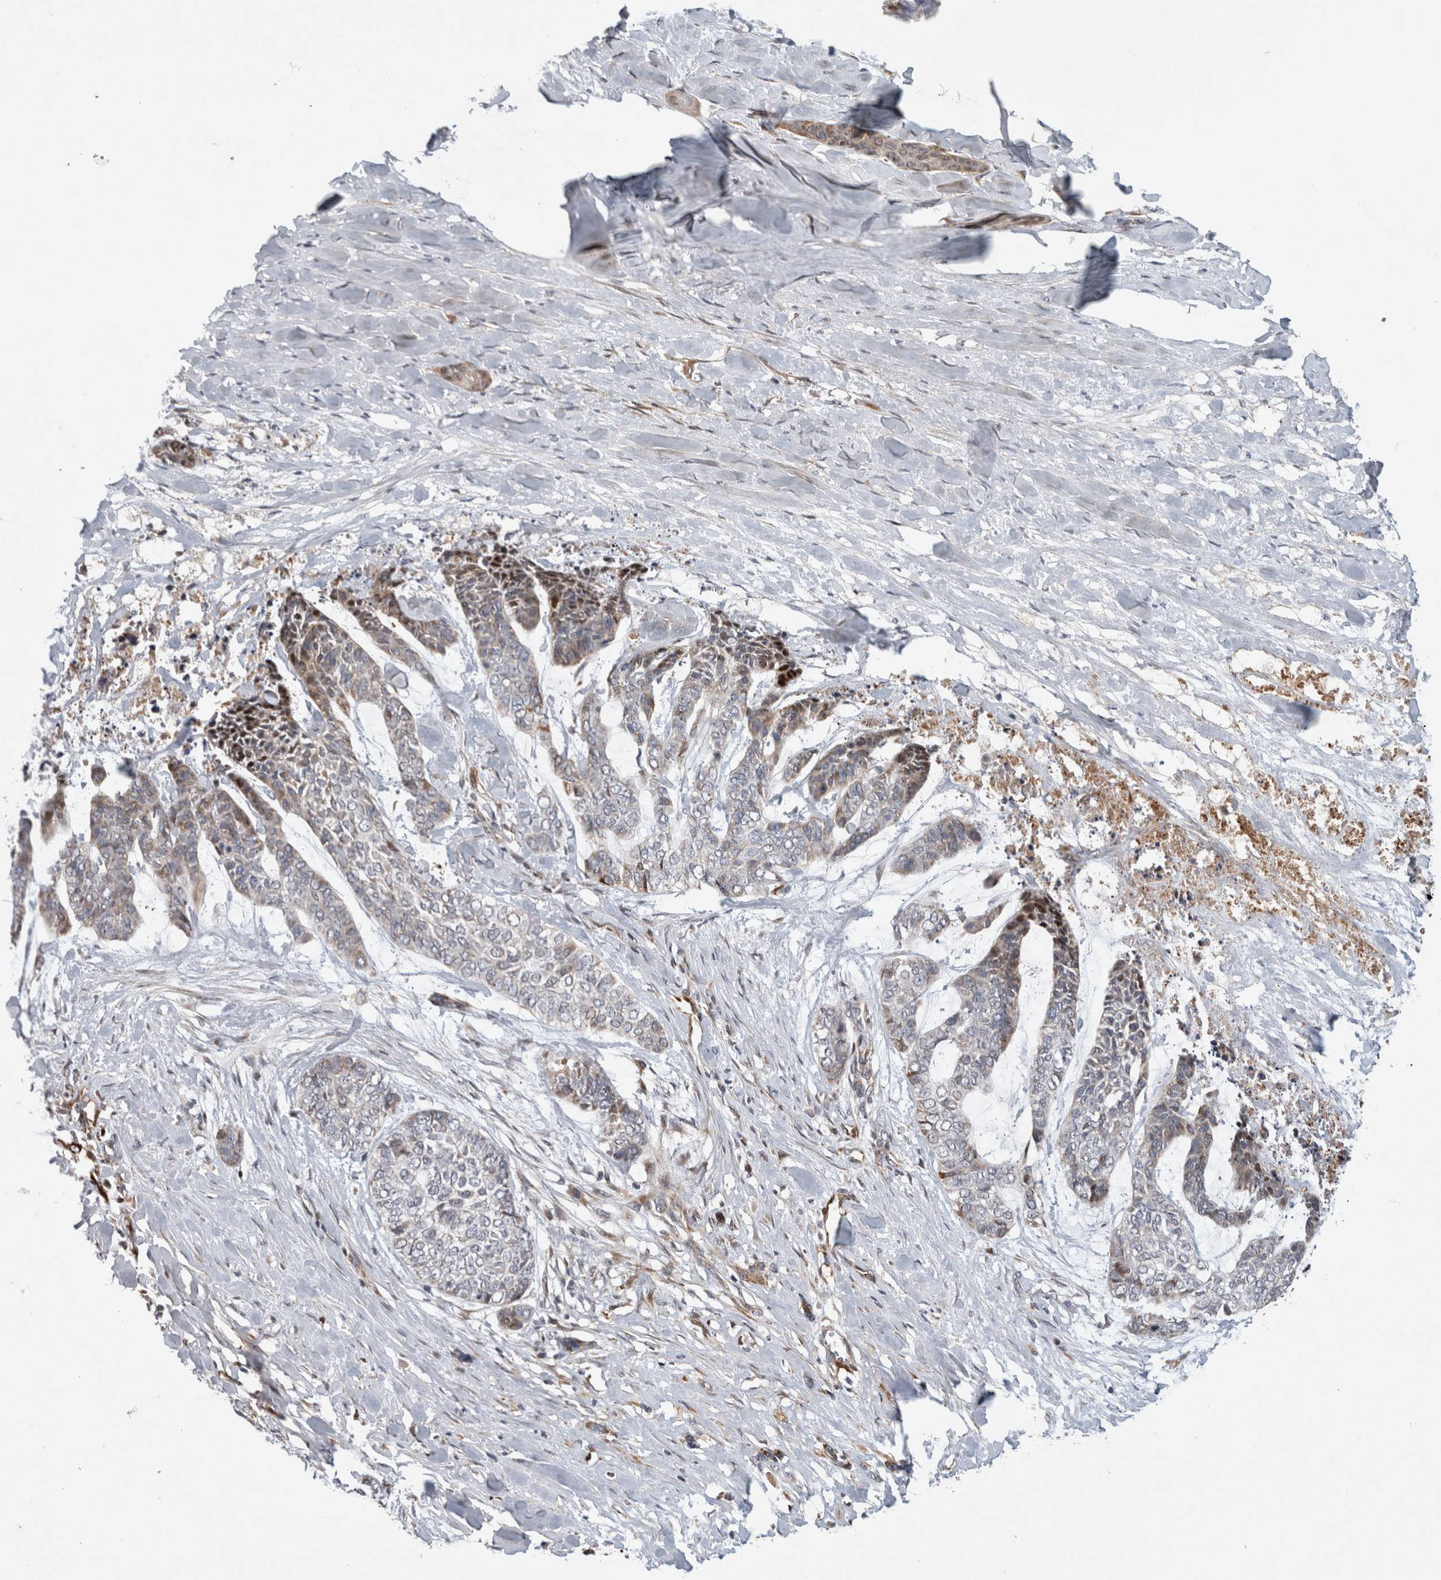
{"staining": {"intensity": "moderate", "quantity": "<25%", "location": "cytoplasmic/membranous"}, "tissue": "skin cancer", "cell_type": "Tumor cells", "image_type": "cancer", "snomed": [{"axis": "morphology", "description": "Basal cell carcinoma"}, {"axis": "topography", "description": "Skin"}], "caption": "High-power microscopy captured an immunohistochemistry (IHC) micrograph of skin cancer, revealing moderate cytoplasmic/membranous staining in about <25% of tumor cells. The staining is performed using DAB brown chromogen to label protein expression. The nuclei are counter-stained blue using hematoxylin.", "gene": "RBM48", "patient": {"sex": "female", "age": 64}}